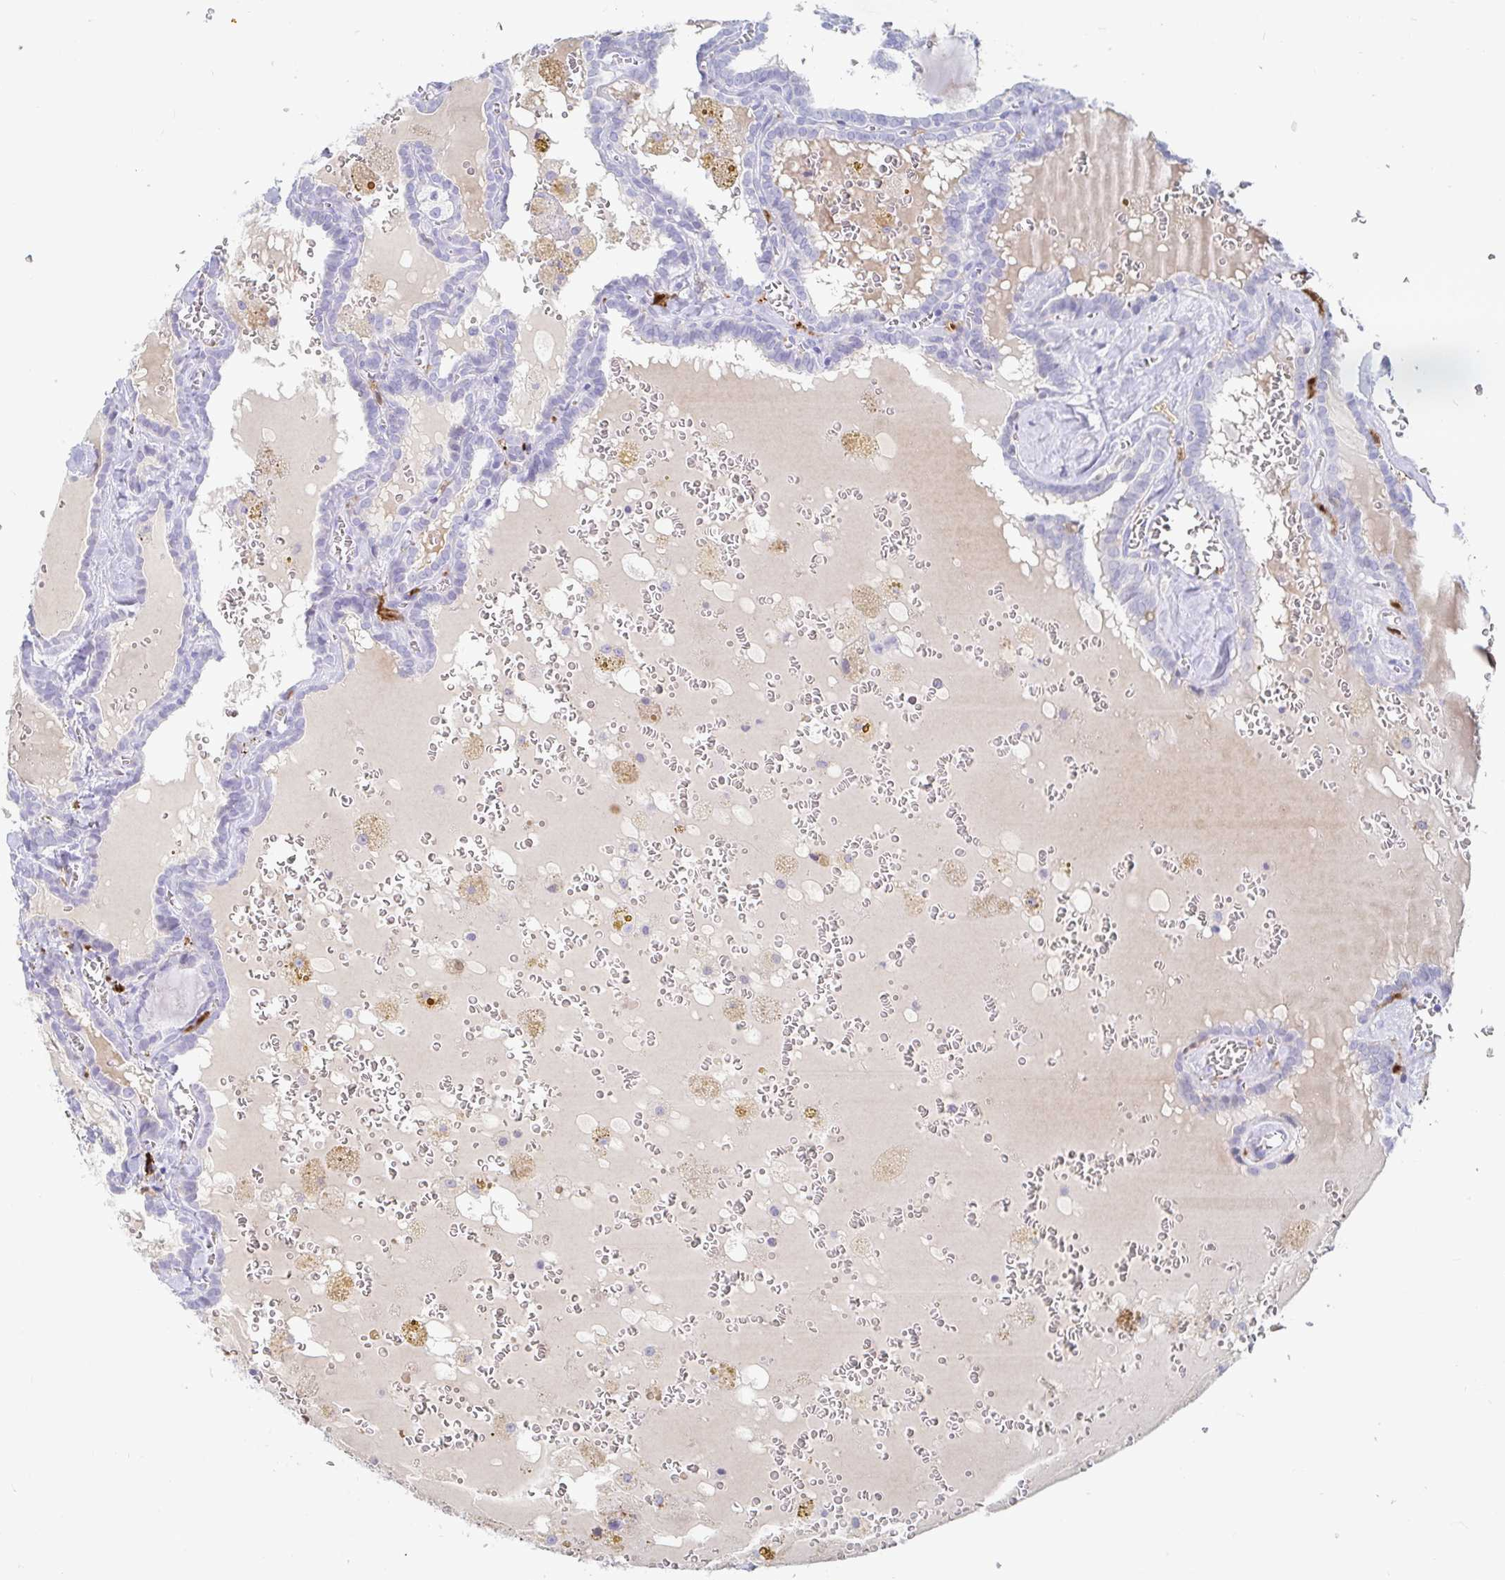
{"staining": {"intensity": "negative", "quantity": "none", "location": "none"}, "tissue": "thyroid cancer", "cell_type": "Tumor cells", "image_type": "cancer", "snomed": [{"axis": "morphology", "description": "Papillary adenocarcinoma, NOS"}, {"axis": "topography", "description": "Thyroid gland"}], "caption": "This histopathology image is of thyroid papillary adenocarcinoma stained with immunohistochemistry (IHC) to label a protein in brown with the nuclei are counter-stained blue. There is no expression in tumor cells.", "gene": "OR2A4", "patient": {"sex": "female", "age": 39}}